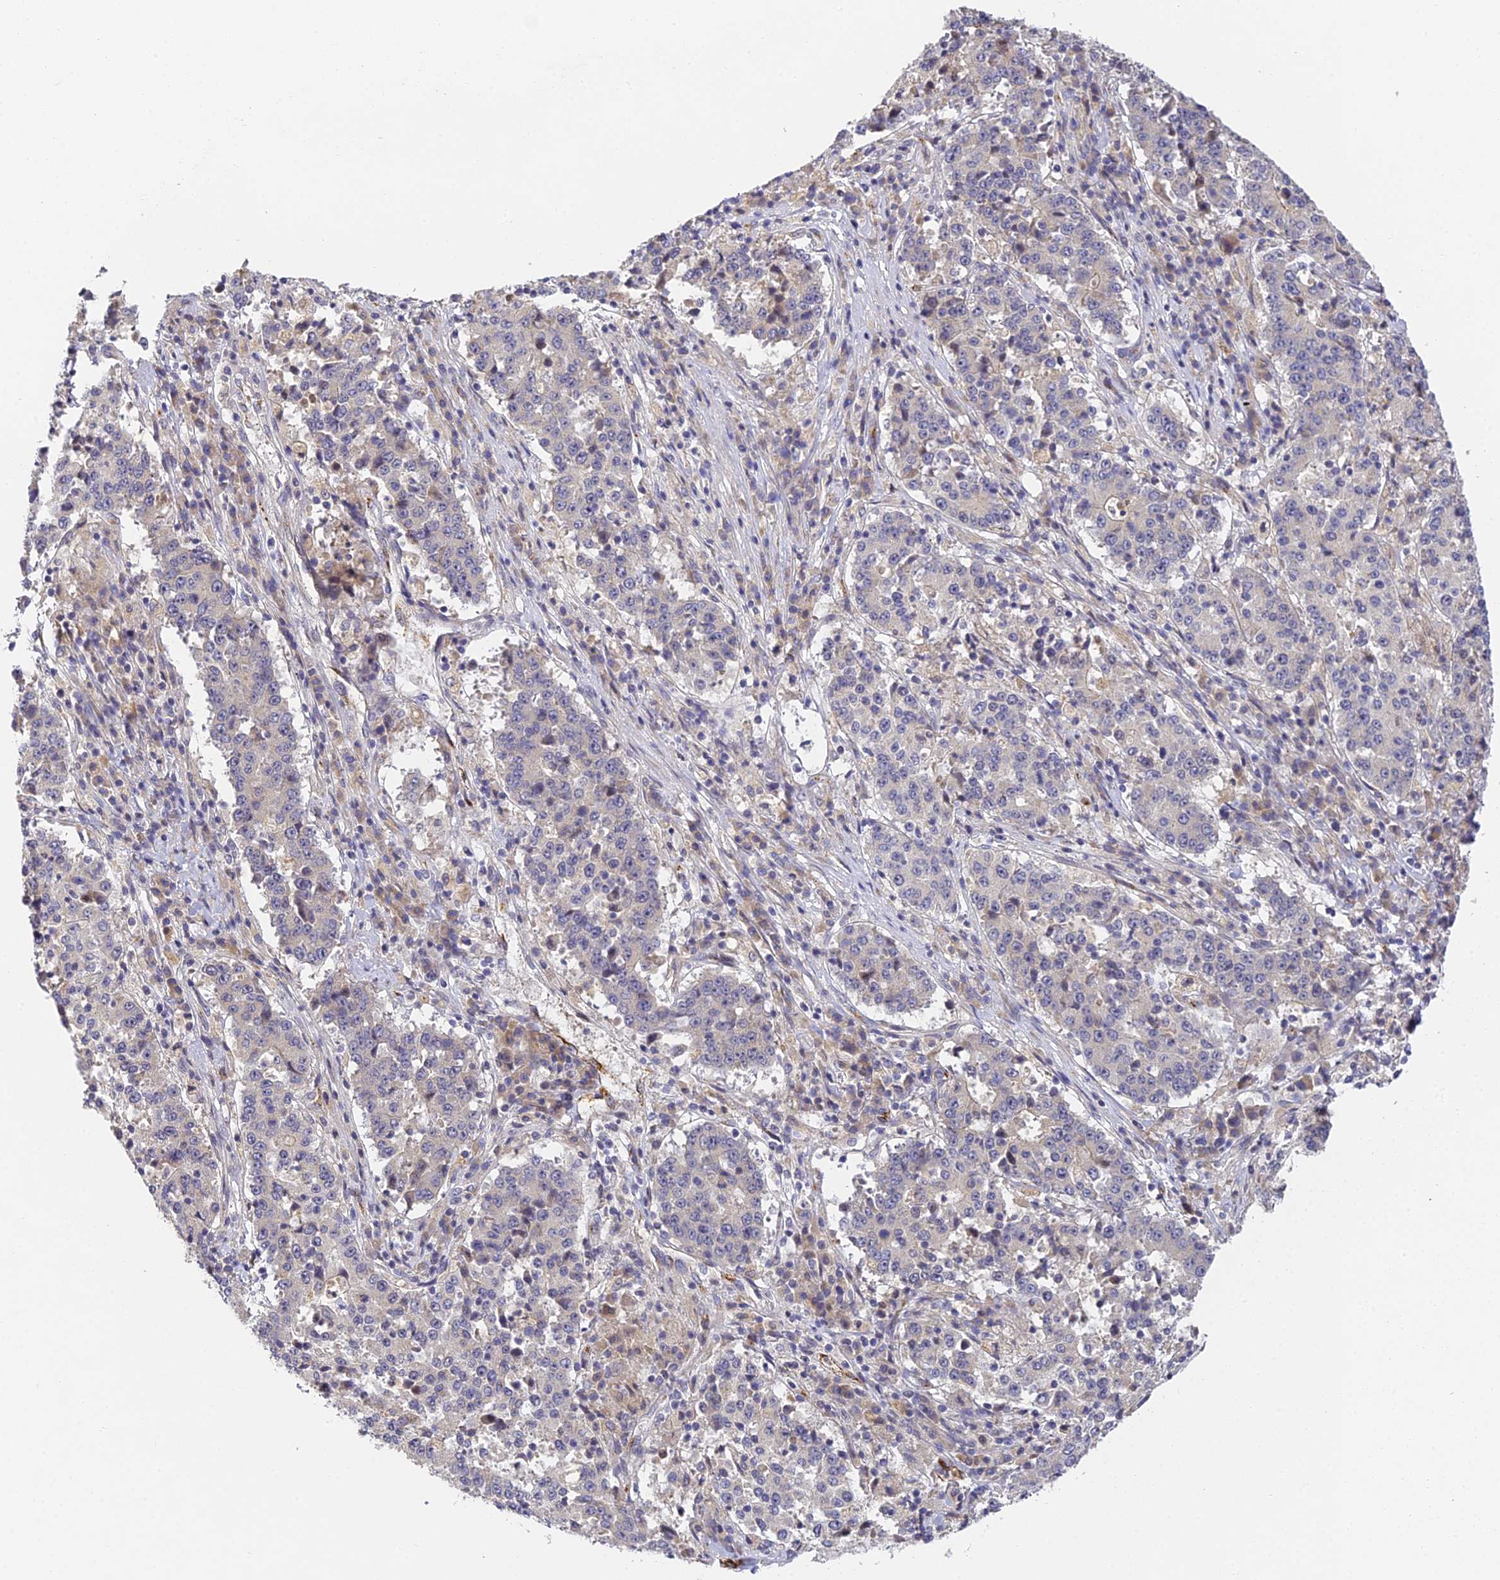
{"staining": {"intensity": "negative", "quantity": "none", "location": "none"}, "tissue": "stomach cancer", "cell_type": "Tumor cells", "image_type": "cancer", "snomed": [{"axis": "morphology", "description": "Adenocarcinoma, NOS"}, {"axis": "topography", "description": "Stomach"}], "caption": "Immunohistochemistry (IHC) histopathology image of neoplastic tissue: human stomach cancer stained with DAB (3,3'-diaminobenzidine) displays no significant protein expression in tumor cells.", "gene": "DNAAF10", "patient": {"sex": "male", "age": 59}}